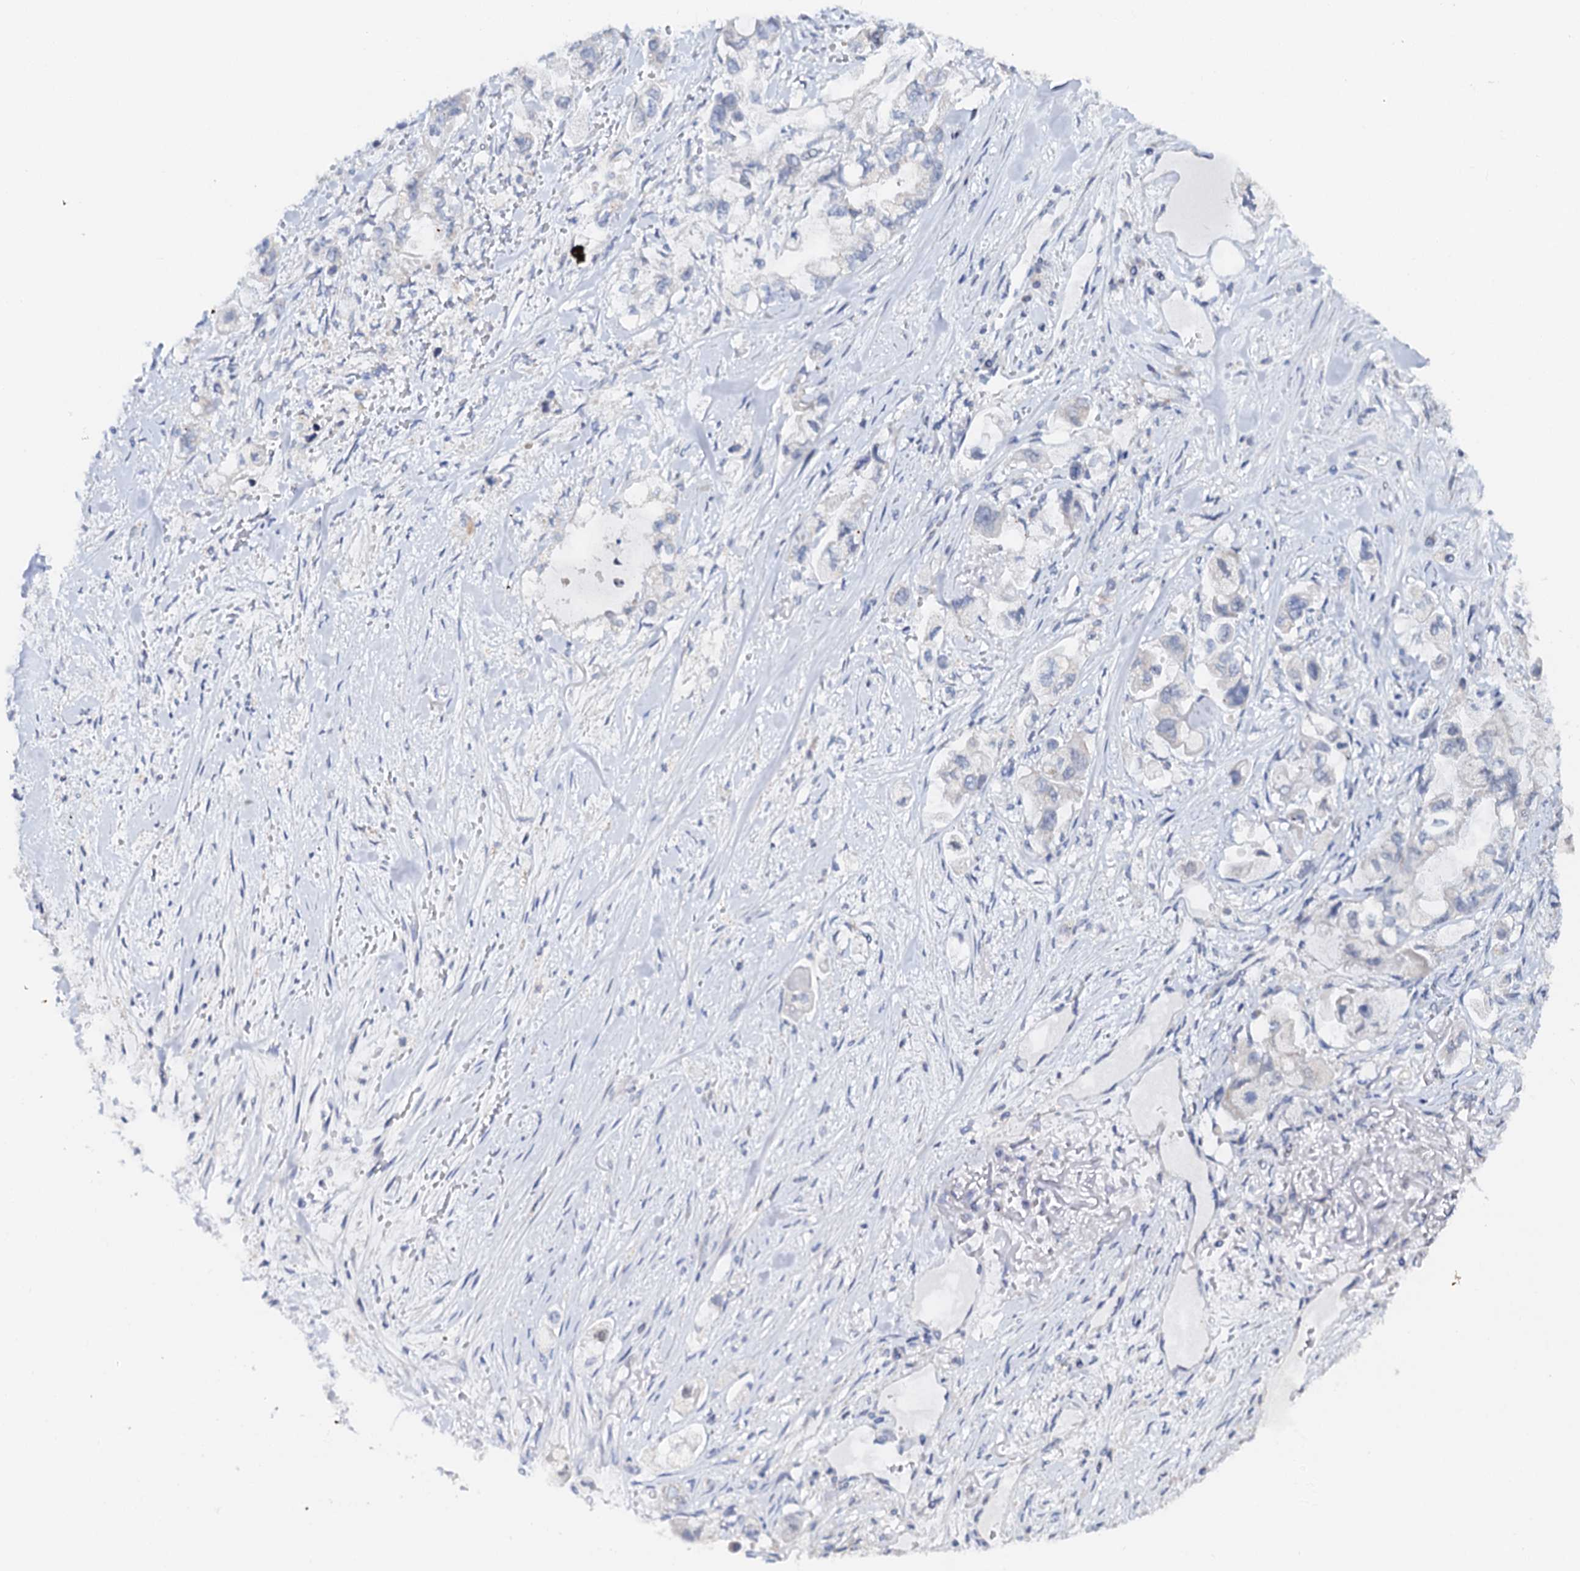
{"staining": {"intensity": "negative", "quantity": "none", "location": "none"}, "tissue": "stomach cancer", "cell_type": "Tumor cells", "image_type": "cancer", "snomed": [{"axis": "morphology", "description": "Adenocarcinoma, NOS"}, {"axis": "topography", "description": "Stomach"}], "caption": "High power microscopy histopathology image of an IHC photomicrograph of stomach cancer (adenocarcinoma), revealing no significant positivity in tumor cells.", "gene": "NALF1", "patient": {"sex": "male", "age": 62}}